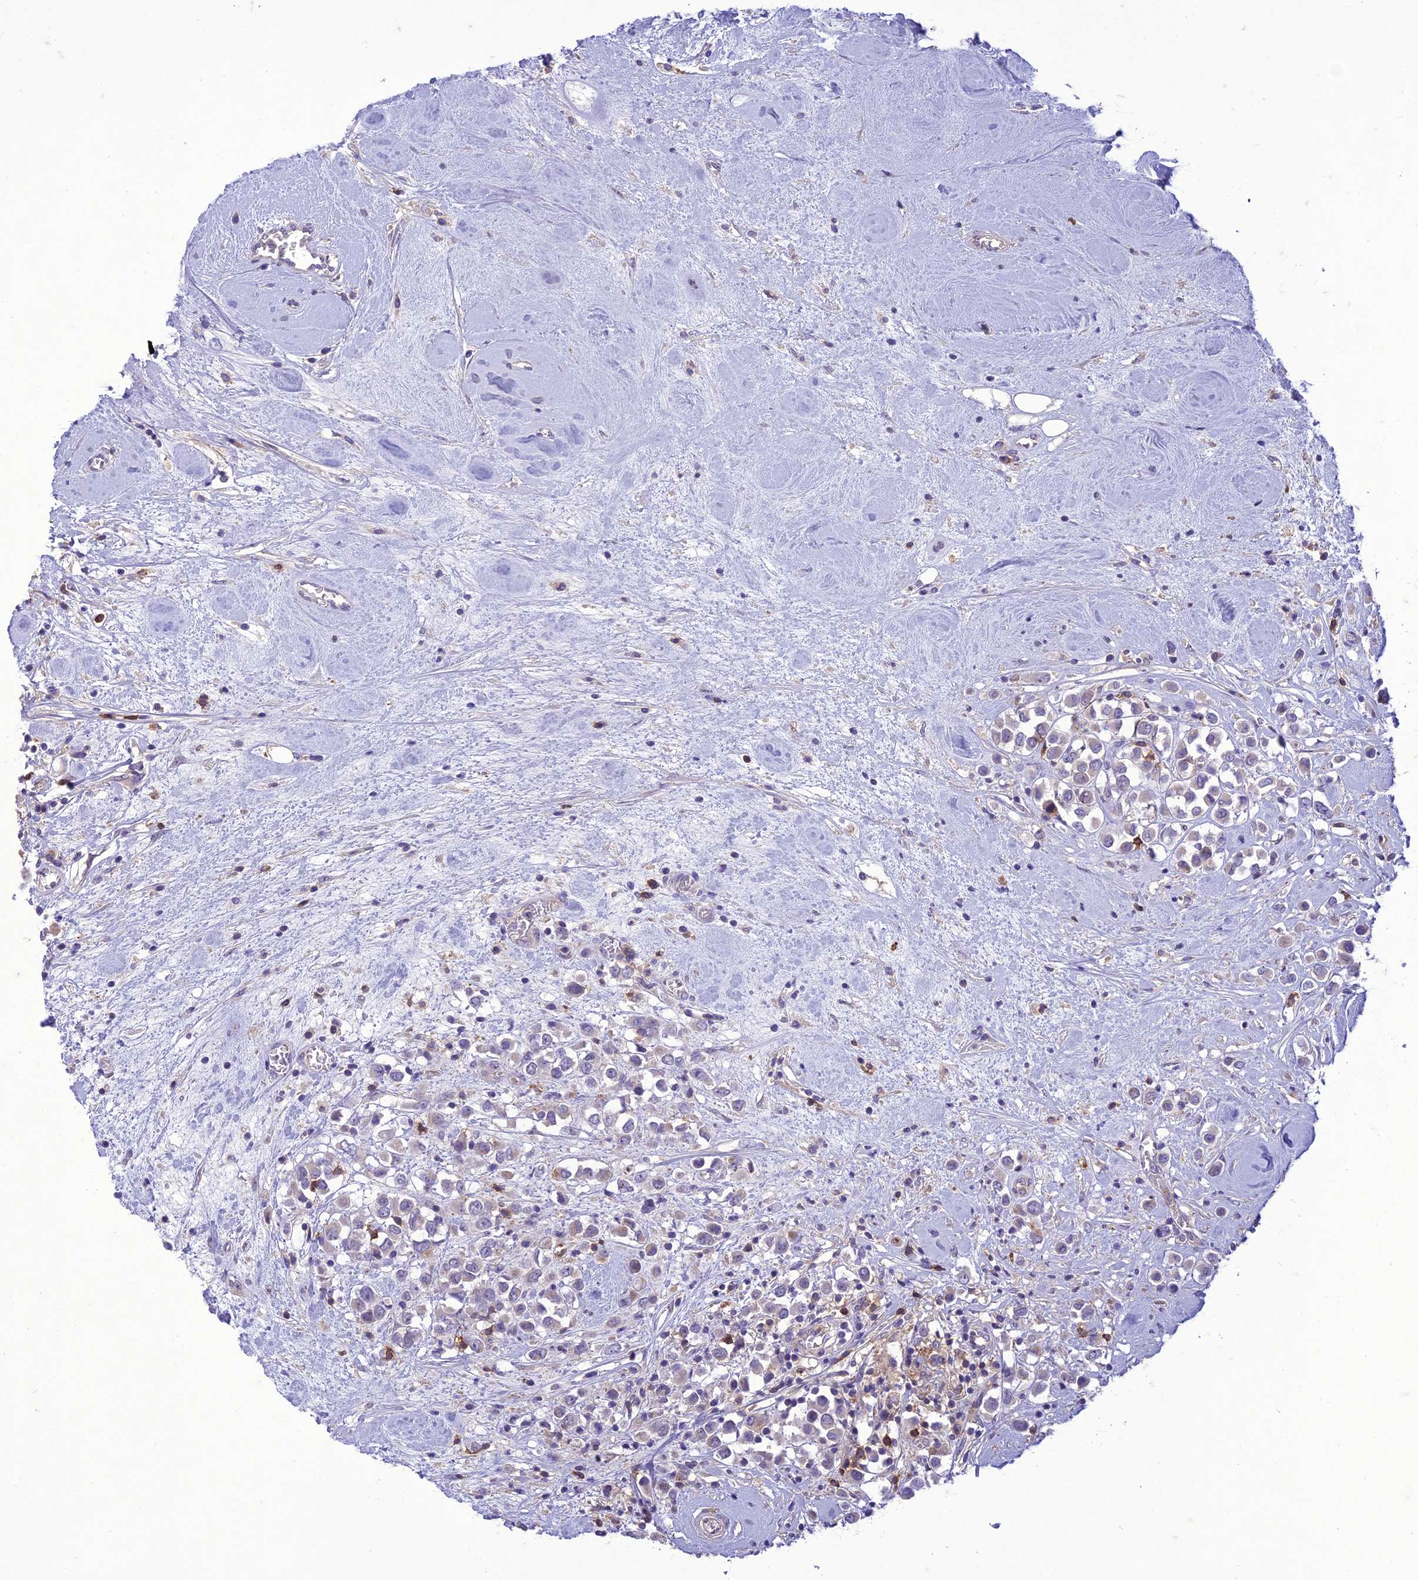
{"staining": {"intensity": "negative", "quantity": "none", "location": "none"}, "tissue": "breast cancer", "cell_type": "Tumor cells", "image_type": "cancer", "snomed": [{"axis": "morphology", "description": "Duct carcinoma"}, {"axis": "topography", "description": "Breast"}], "caption": "Tumor cells are negative for protein expression in human breast cancer.", "gene": "ITGAE", "patient": {"sex": "female", "age": 61}}